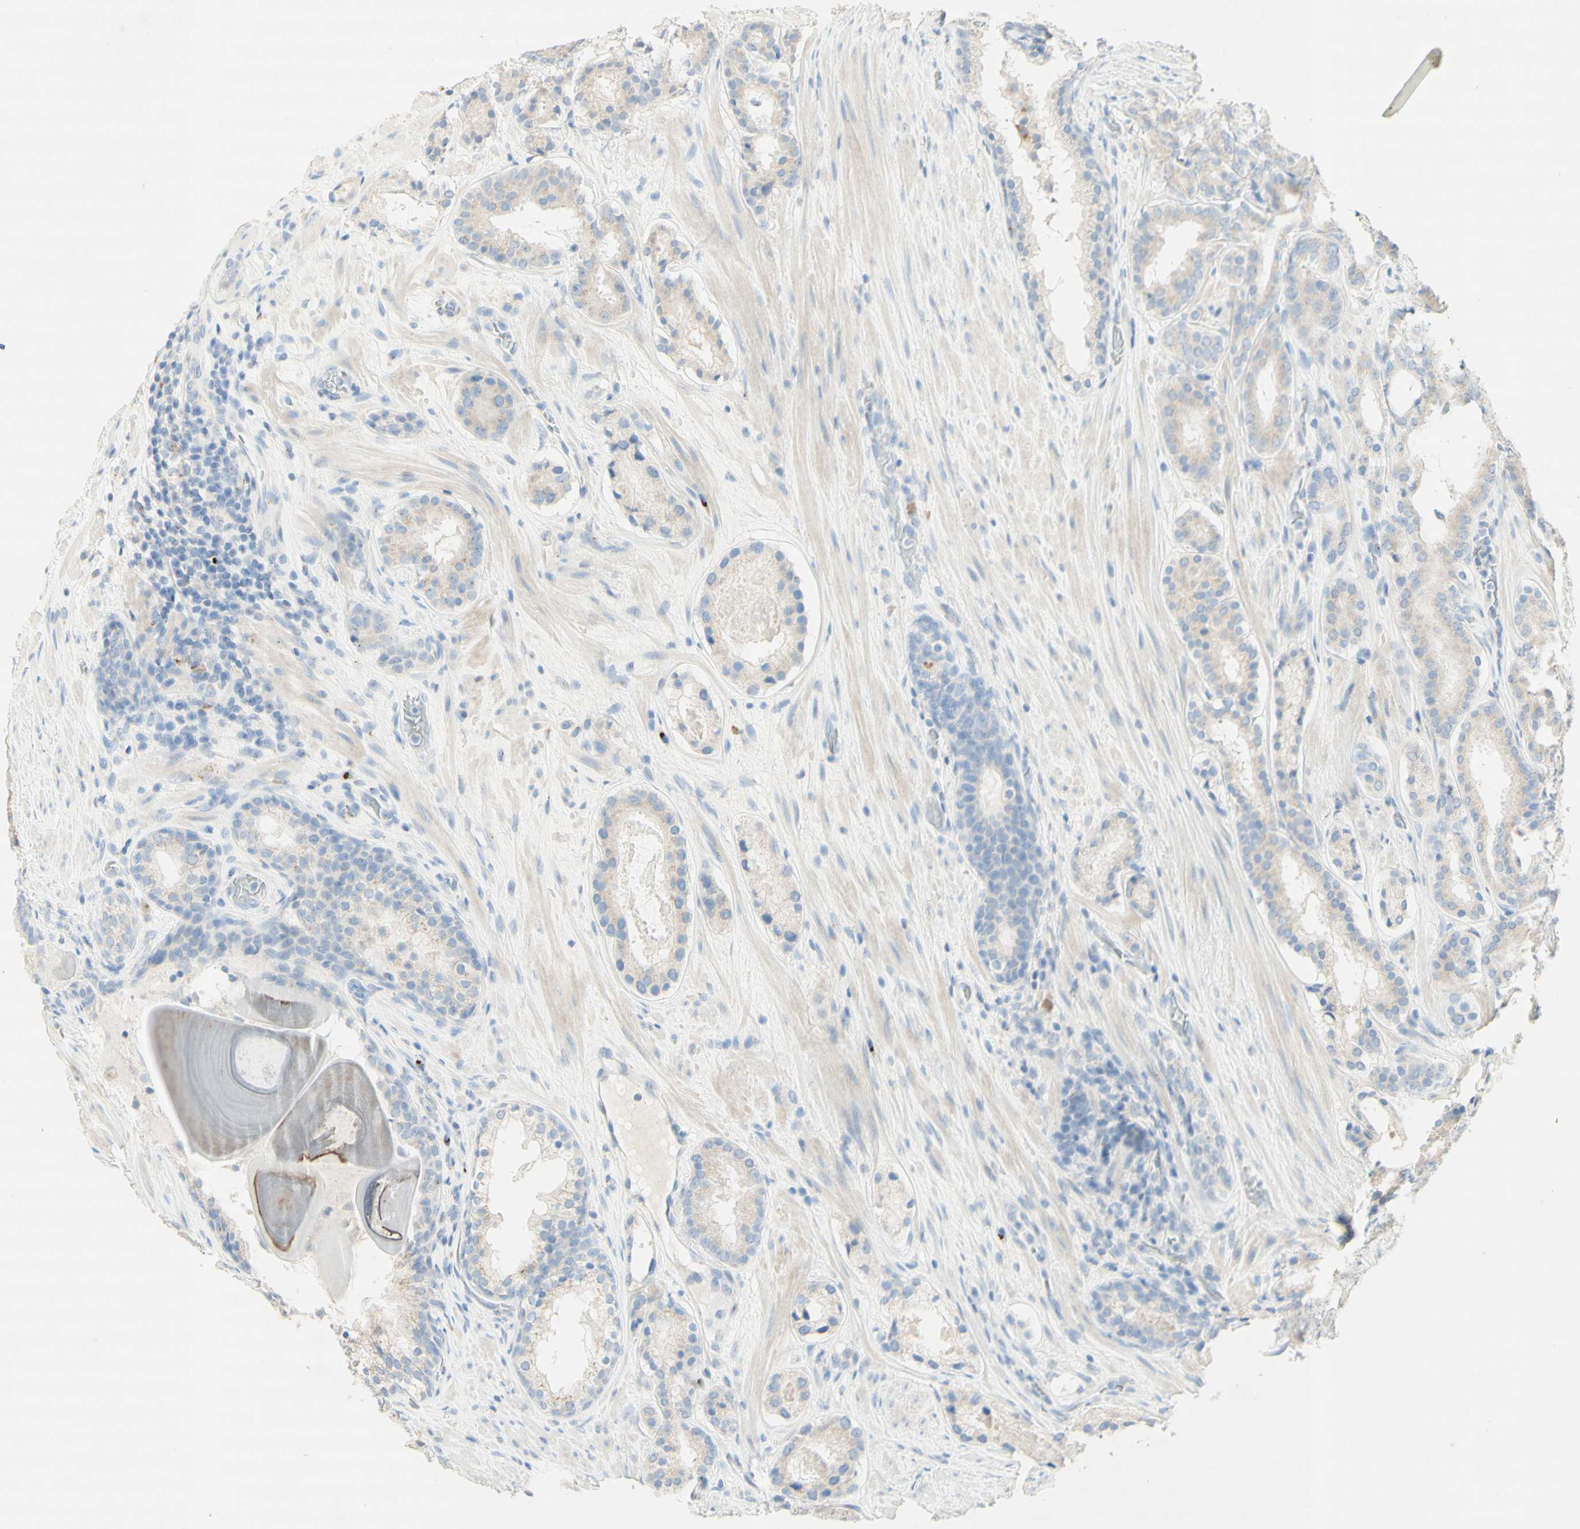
{"staining": {"intensity": "weak", "quantity": ">75%", "location": "cytoplasmic/membranous"}, "tissue": "prostate cancer", "cell_type": "Tumor cells", "image_type": "cancer", "snomed": [{"axis": "morphology", "description": "Adenocarcinoma, Low grade"}, {"axis": "topography", "description": "Prostate"}], "caption": "Brown immunohistochemical staining in human prostate cancer displays weak cytoplasmic/membranous expression in approximately >75% of tumor cells.", "gene": "MANEA", "patient": {"sex": "male", "age": 69}}